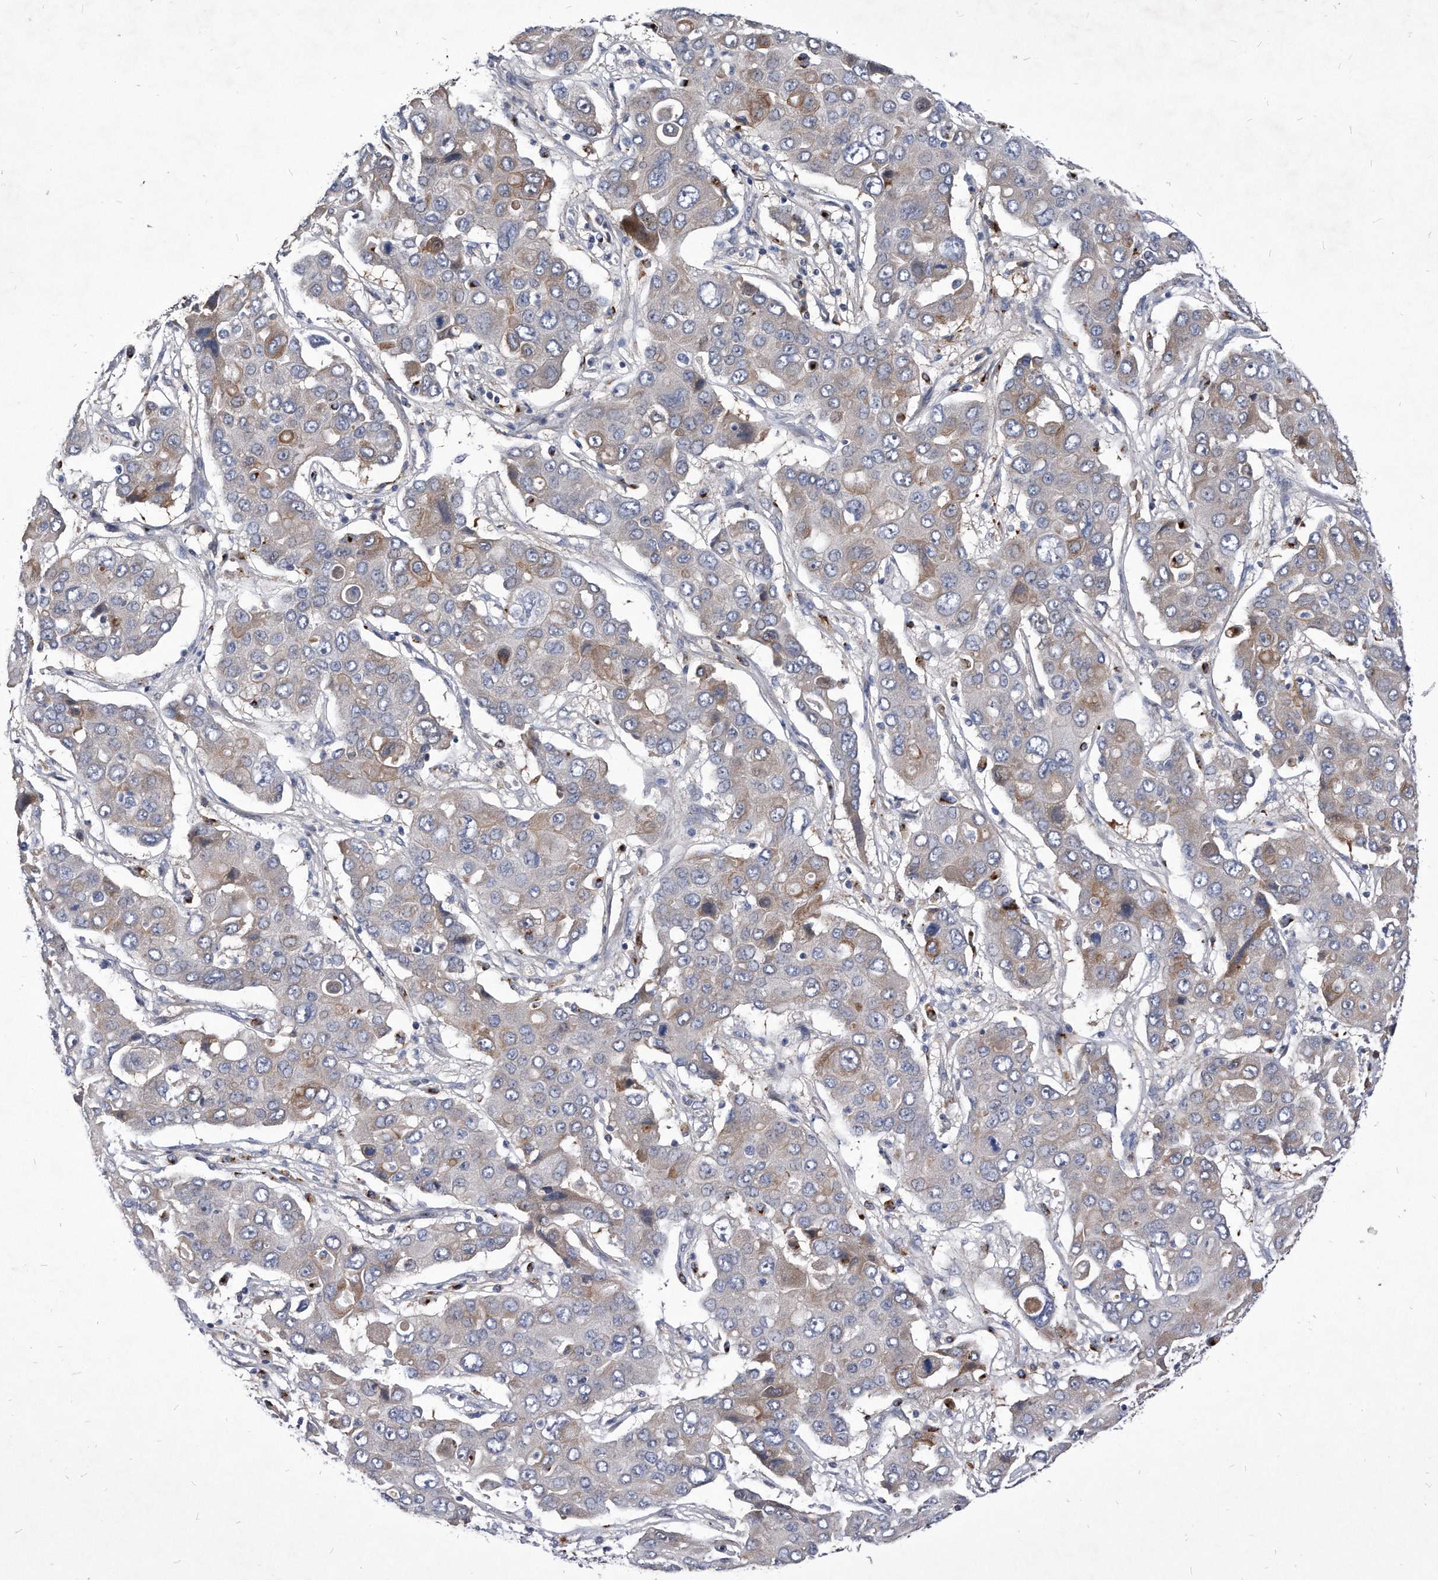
{"staining": {"intensity": "weak", "quantity": "<25%", "location": "cytoplasmic/membranous"}, "tissue": "liver cancer", "cell_type": "Tumor cells", "image_type": "cancer", "snomed": [{"axis": "morphology", "description": "Cholangiocarcinoma"}, {"axis": "topography", "description": "Liver"}], "caption": "Immunohistochemical staining of cholangiocarcinoma (liver) displays no significant staining in tumor cells. The staining was performed using DAB (3,3'-diaminobenzidine) to visualize the protein expression in brown, while the nuclei were stained in blue with hematoxylin (Magnification: 20x).", "gene": "MGAT4A", "patient": {"sex": "male", "age": 67}}